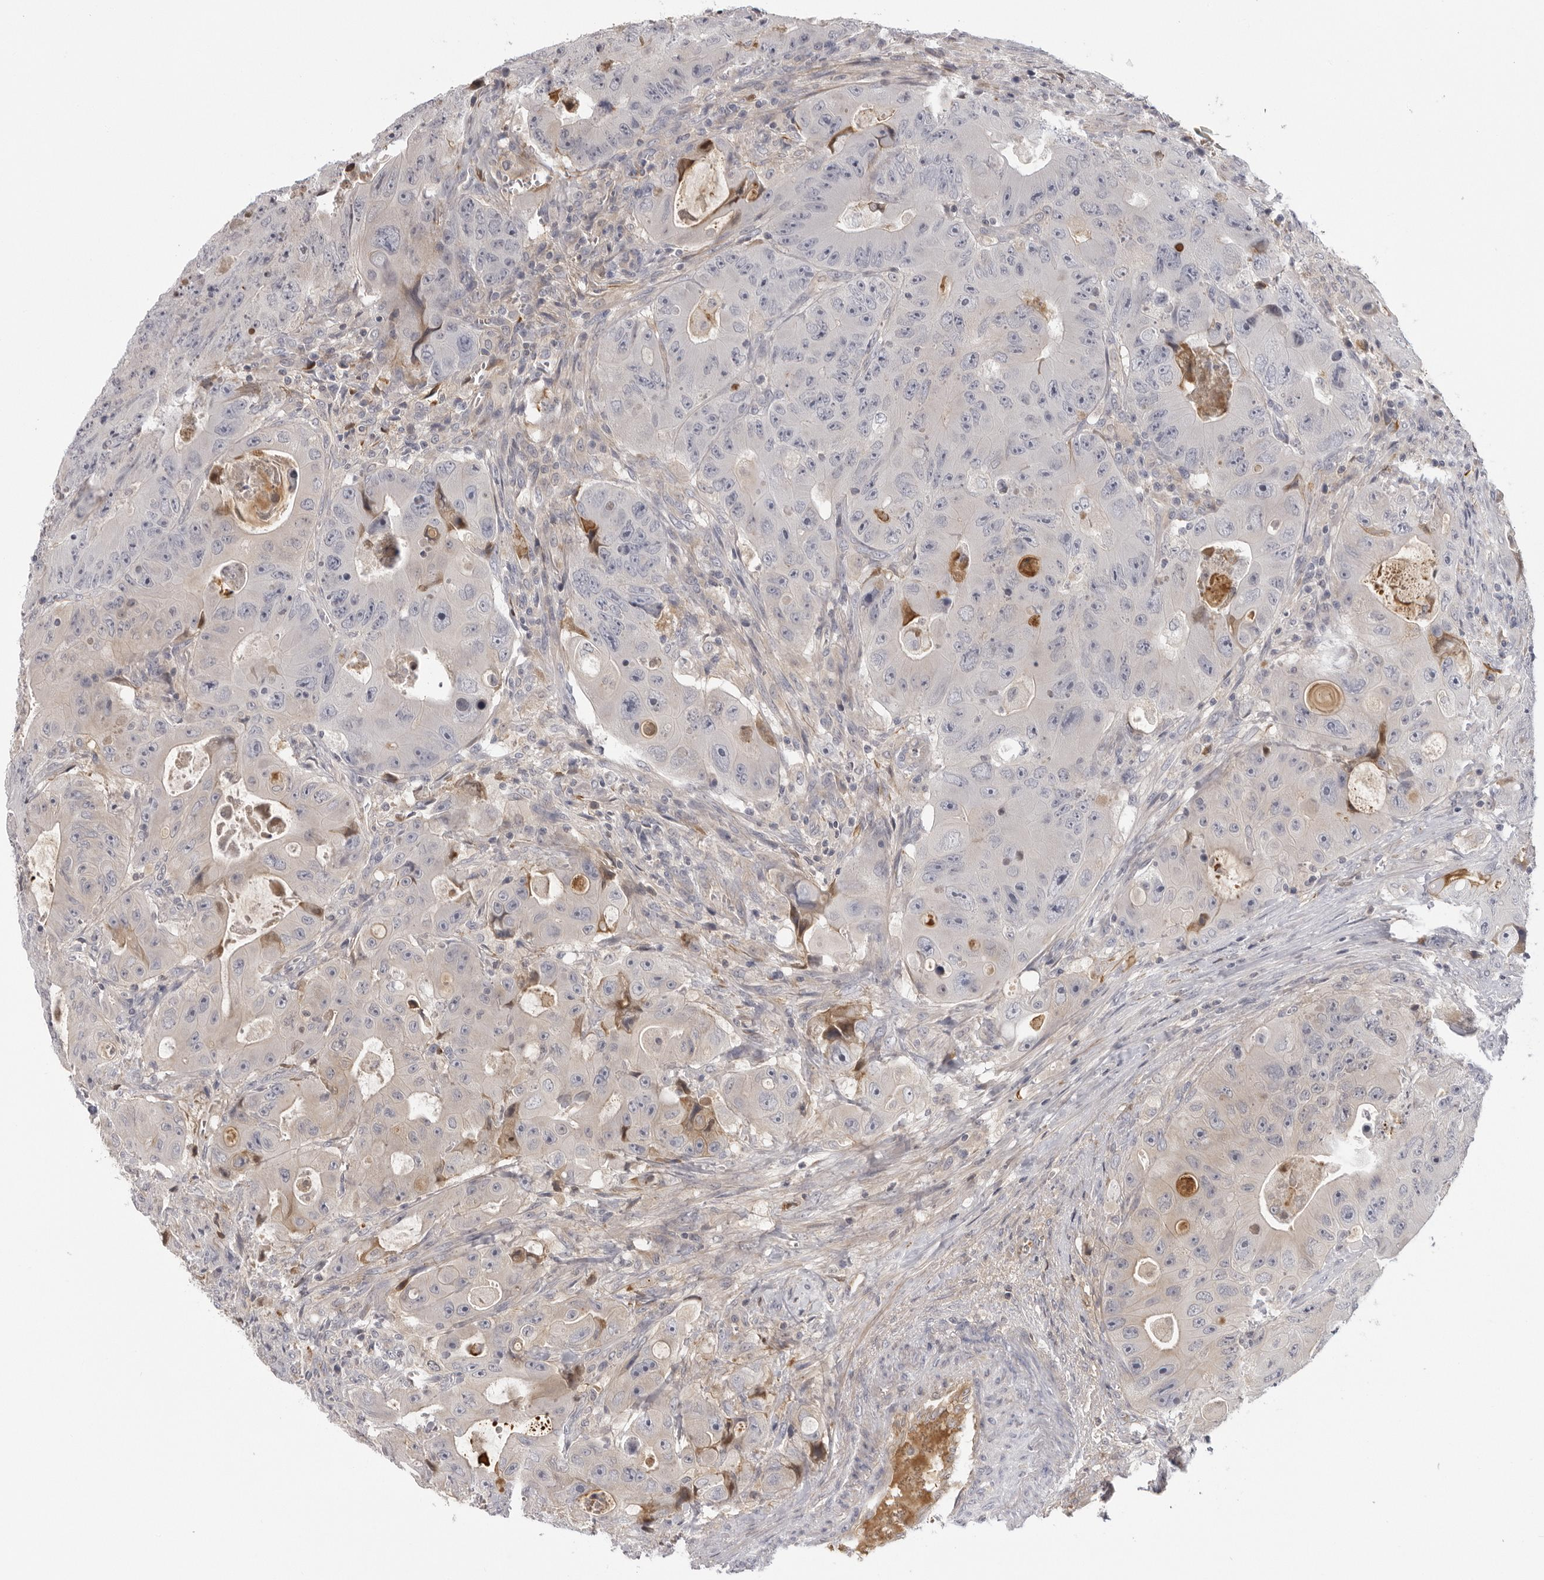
{"staining": {"intensity": "negative", "quantity": "none", "location": "none"}, "tissue": "colorectal cancer", "cell_type": "Tumor cells", "image_type": "cancer", "snomed": [{"axis": "morphology", "description": "Adenocarcinoma, NOS"}, {"axis": "topography", "description": "Colon"}], "caption": "Colorectal cancer was stained to show a protein in brown. There is no significant positivity in tumor cells.", "gene": "PLEKHF2", "patient": {"sex": "female", "age": 46}}